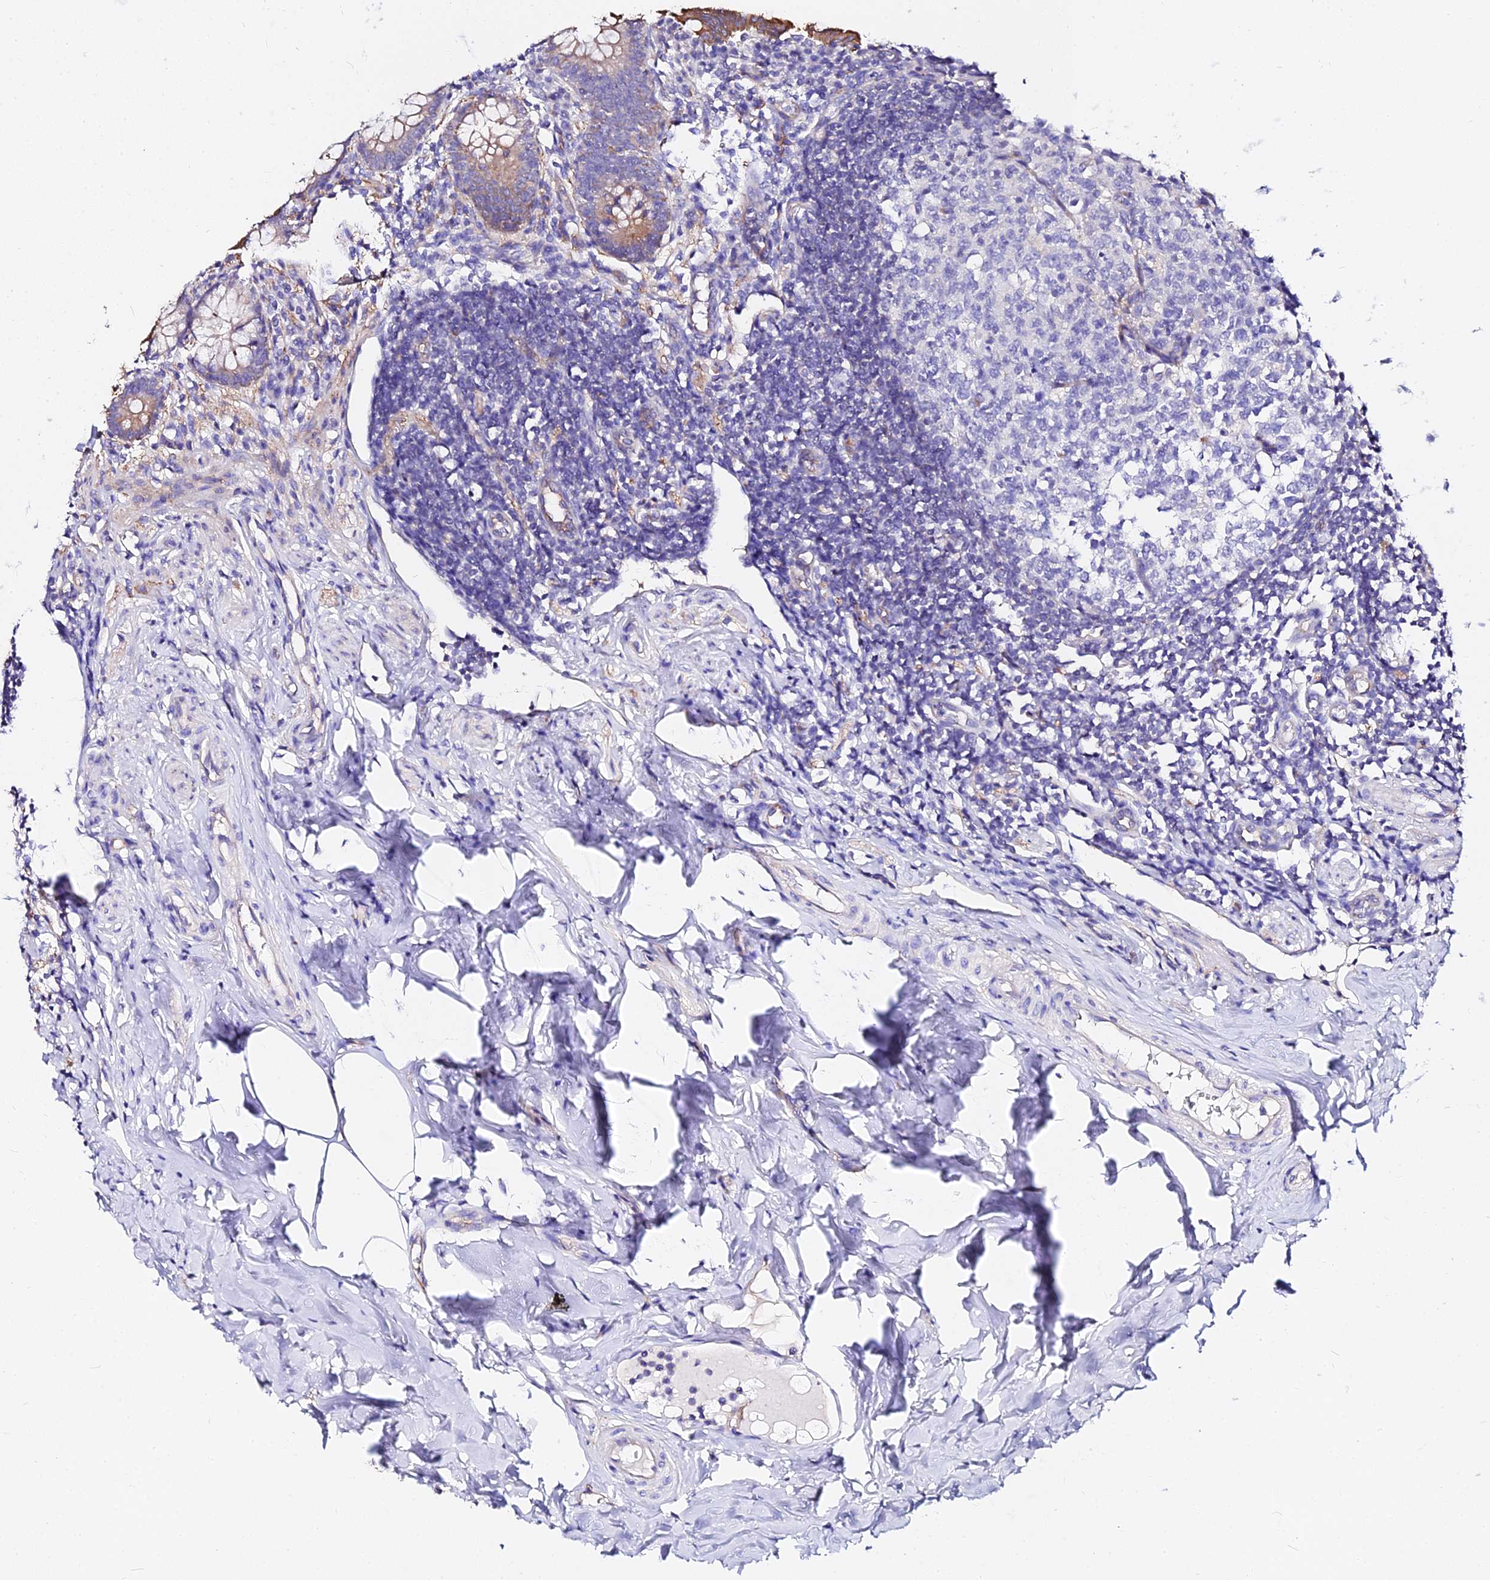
{"staining": {"intensity": "moderate", "quantity": "25%-75%", "location": "cytoplasmic/membranous"}, "tissue": "appendix", "cell_type": "Glandular cells", "image_type": "normal", "snomed": [{"axis": "morphology", "description": "Normal tissue, NOS"}, {"axis": "topography", "description": "Appendix"}], "caption": "Protein expression analysis of normal appendix exhibits moderate cytoplasmic/membranous staining in approximately 25%-75% of glandular cells.", "gene": "DAW1", "patient": {"sex": "female", "age": 33}}